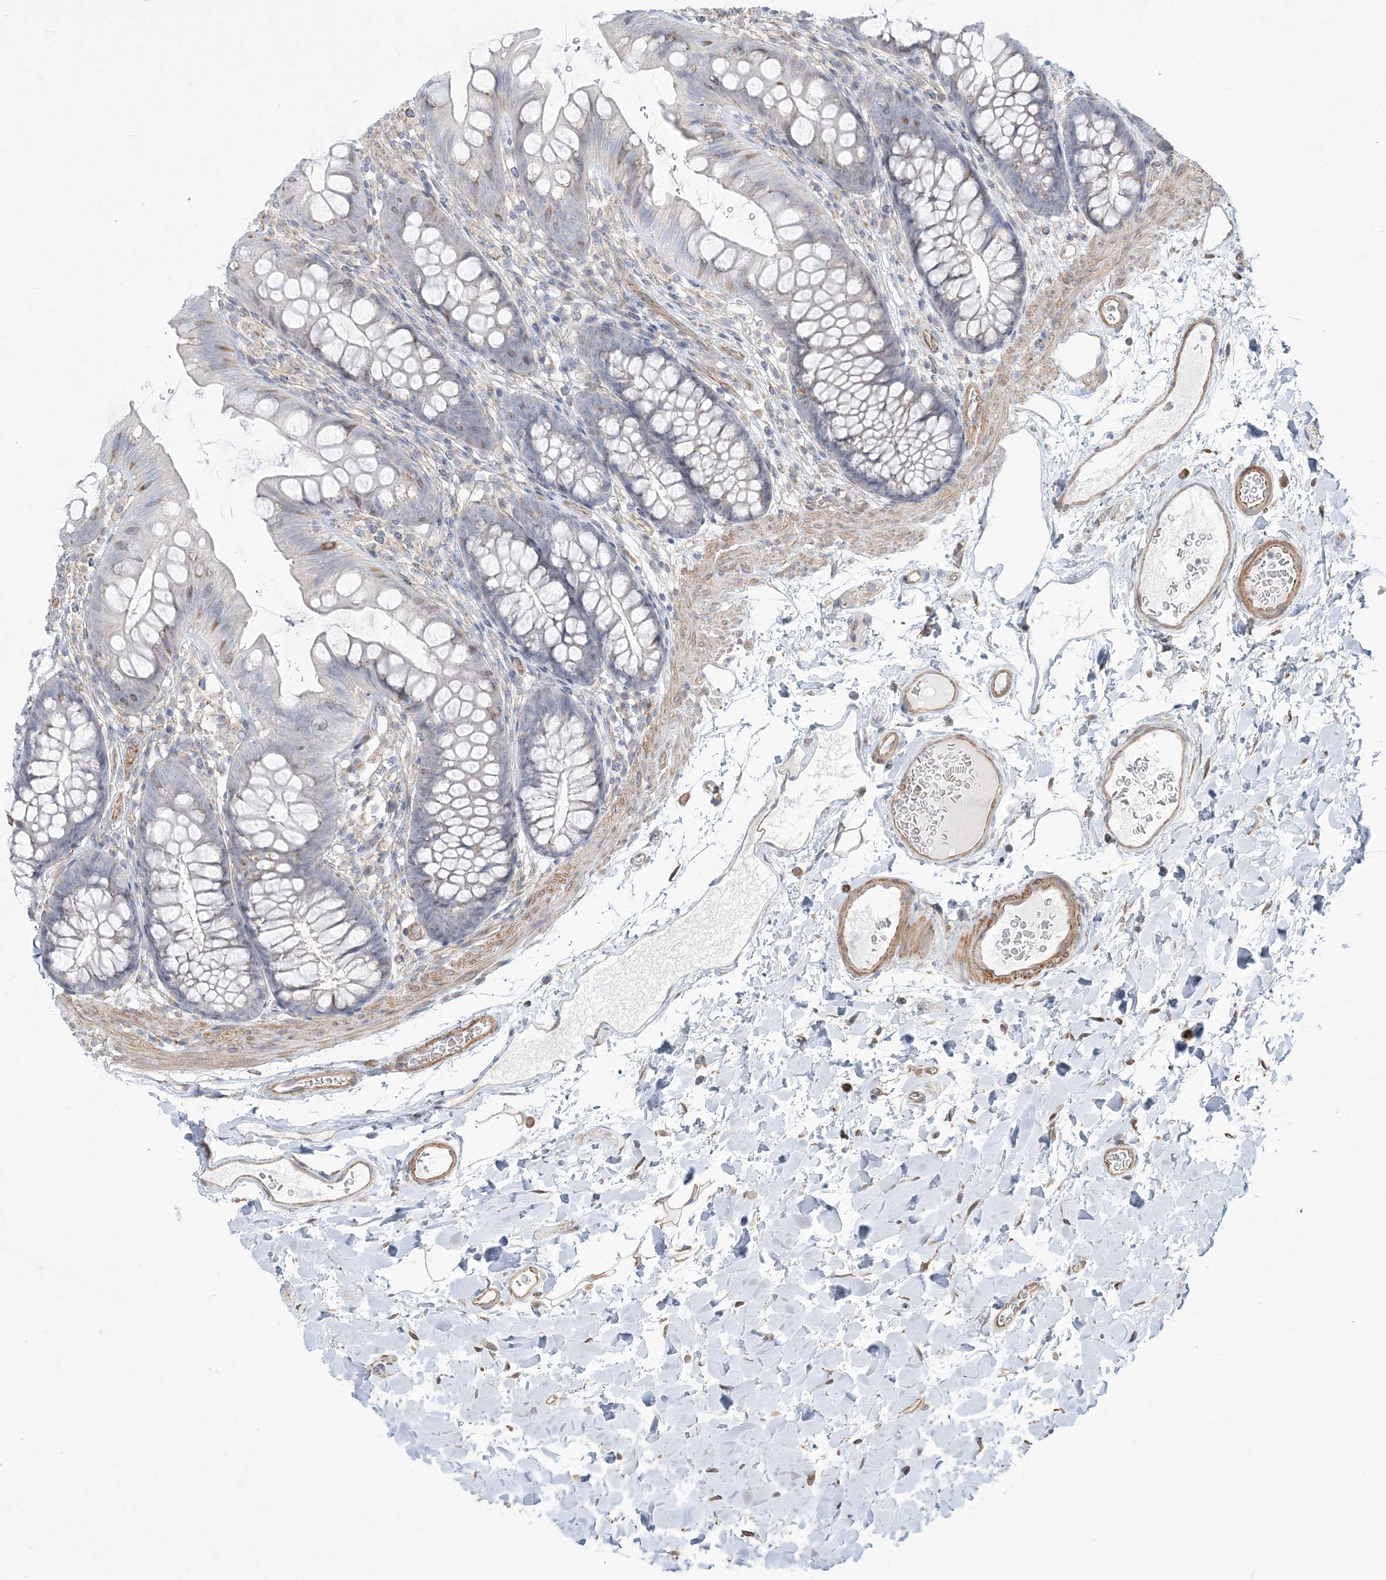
{"staining": {"intensity": "weak", "quantity": "25%-75%", "location": "cytoplasmic/membranous"}, "tissue": "colon", "cell_type": "Endothelial cells", "image_type": "normal", "snomed": [{"axis": "morphology", "description": "Normal tissue, NOS"}, {"axis": "topography", "description": "Colon"}], "caption": "Colon stained for a protein displays weak cytoplasmic/membranous positivity in endothelial cells.", "gene": "ZNF821", "patient": {"sex": "female", "age": 62}}